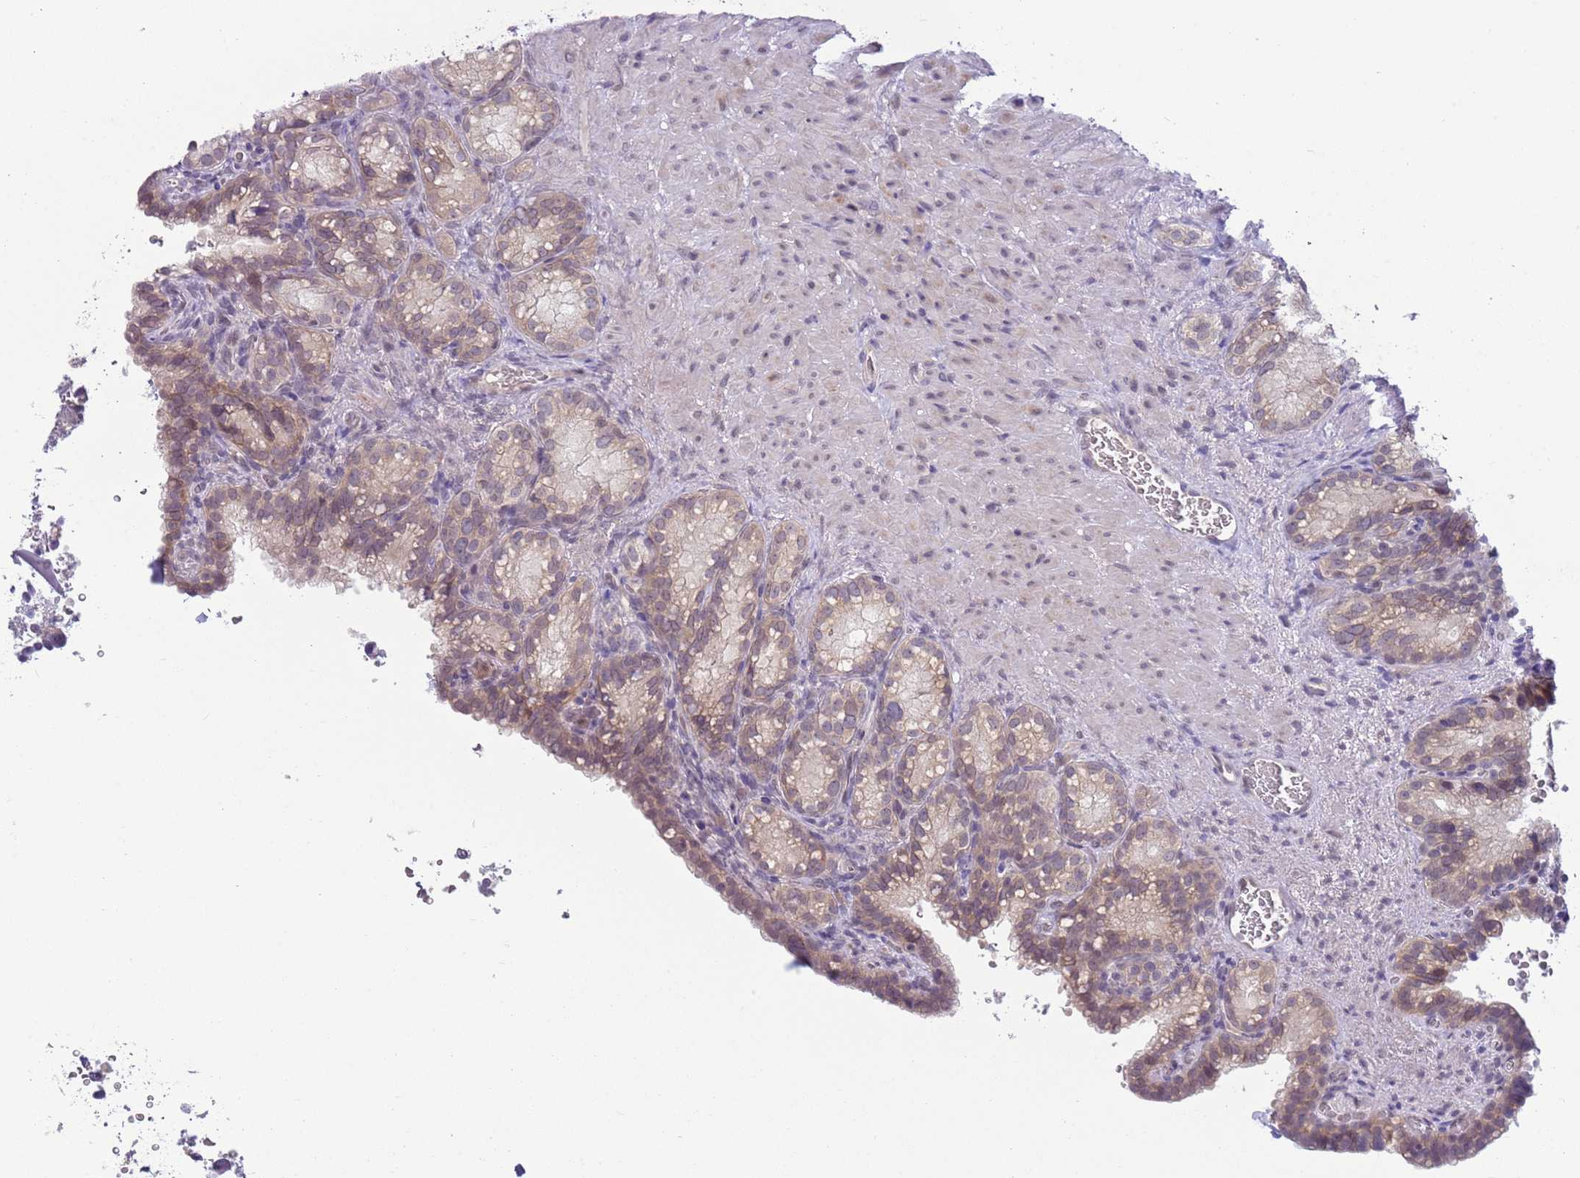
{"staining": {"intensity": "weak", "quantity": ">75%", "location": "cytoplasmic/membranous"}, "tissue": "seminal vesicle", "cell_type": "Glandular cells", "image_type": "normal", "snomed": [{"axis": "morphology", "description": "Normal tissue, NOS"}, {"axis": "topography", "description": "Seminal veicle"}], "caption": "A high-resolution photomicrograph shows IHC staining of unremarkable seminal vesicle, which reveals weak cytoplasmic/membranous staining in approximately >75% of glandular cells.", "gene": "TM2D1", "patient": {"sex": "male", "age": 58}}